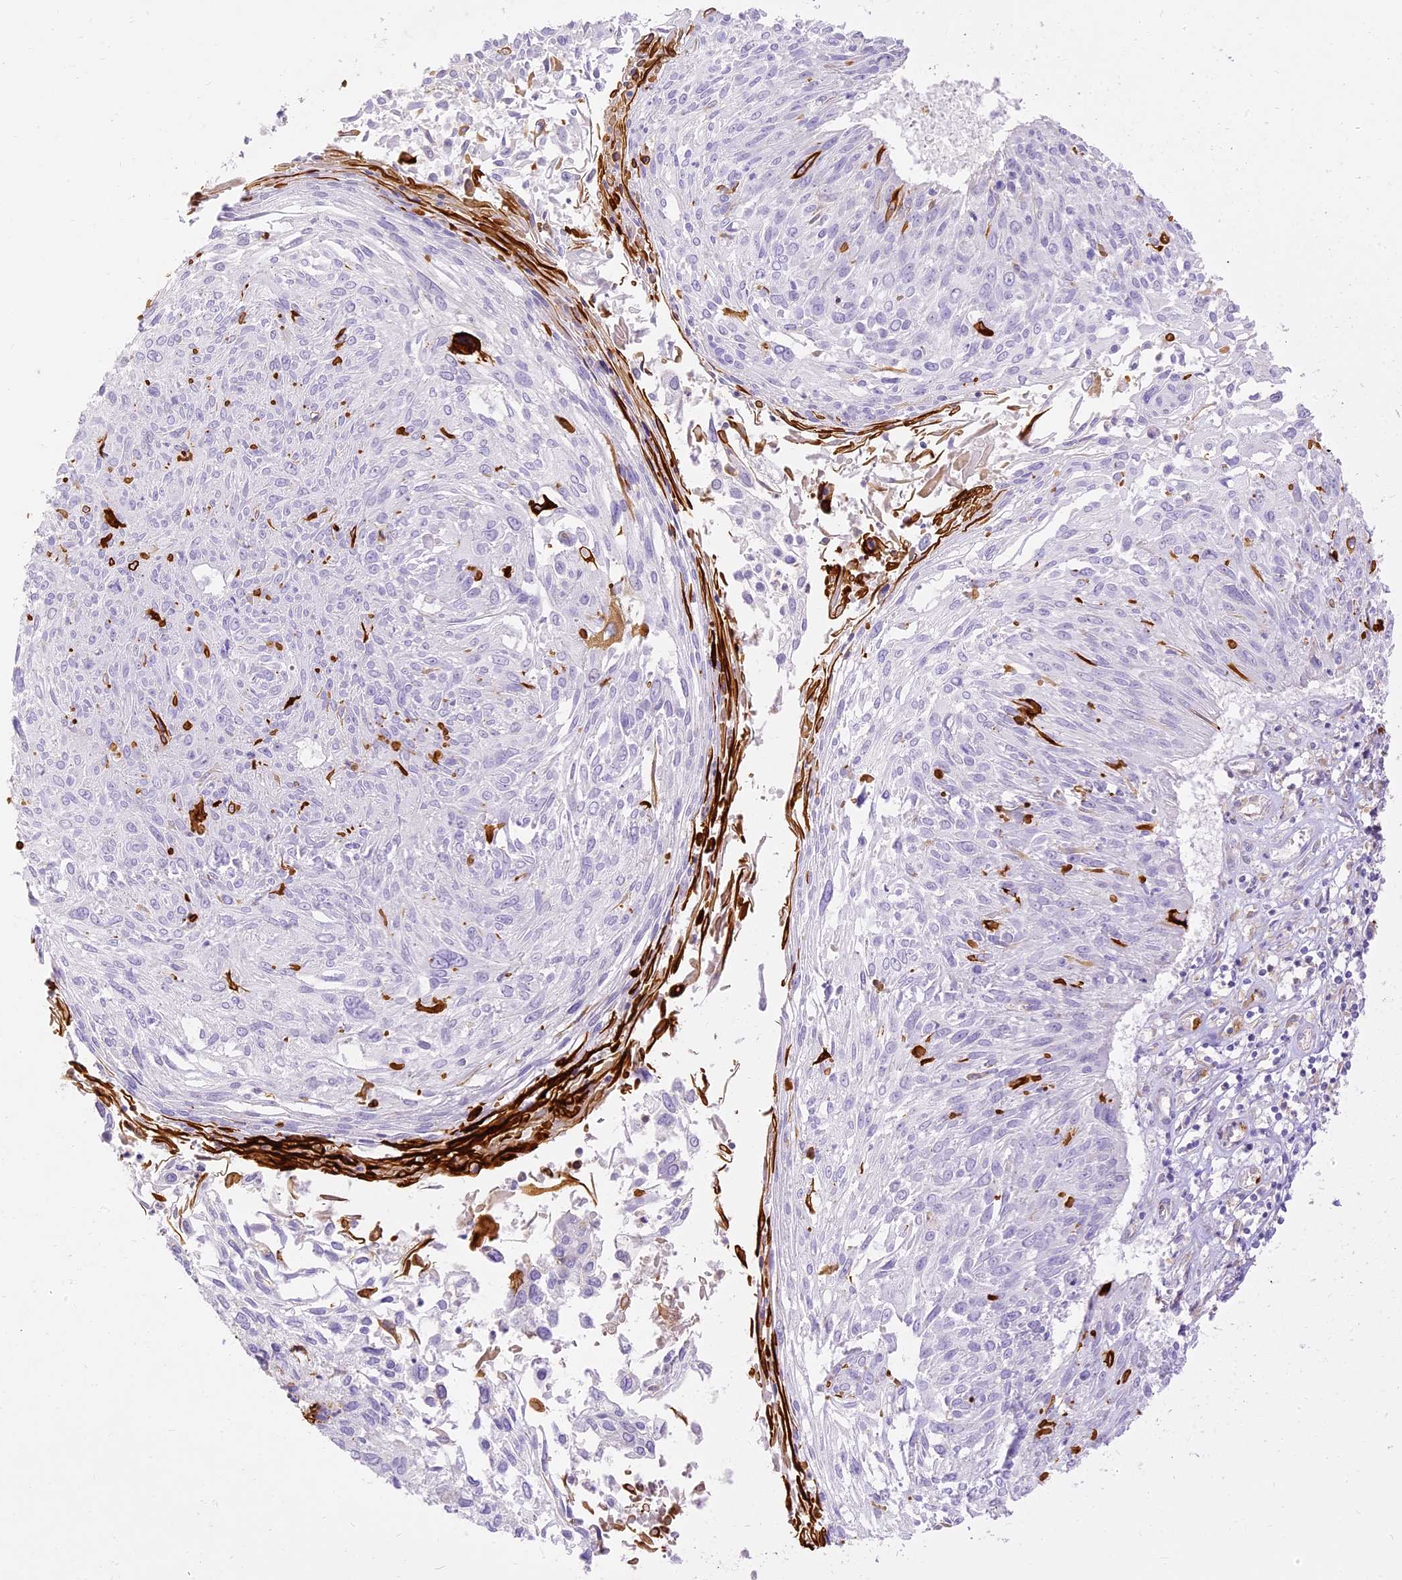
{"staining": {"intensity": "negative", "quantity": "none", "location": "none"}, "tissue": "cervical cancer", "cell_type": "Tumor cells", "image_type": "cancer", "snomed": [{"axis": "morphology", "description": "Squamous cell carcinoma, NOS"}, {"axis": "topography", "description": "Cervix"}], "caption": "Cervical cancer (squamous cell carcinoma) was stained to show a protein in brown. There is no significant staining in tumor cells. (Stains: DAB immunohistochemistry (IHC) with hematoxylin counter stain, Microscopy: brightfield microscopy at high magnification).", "gene": "SEC13", "patient": {"sex": "female", "age": 51}}